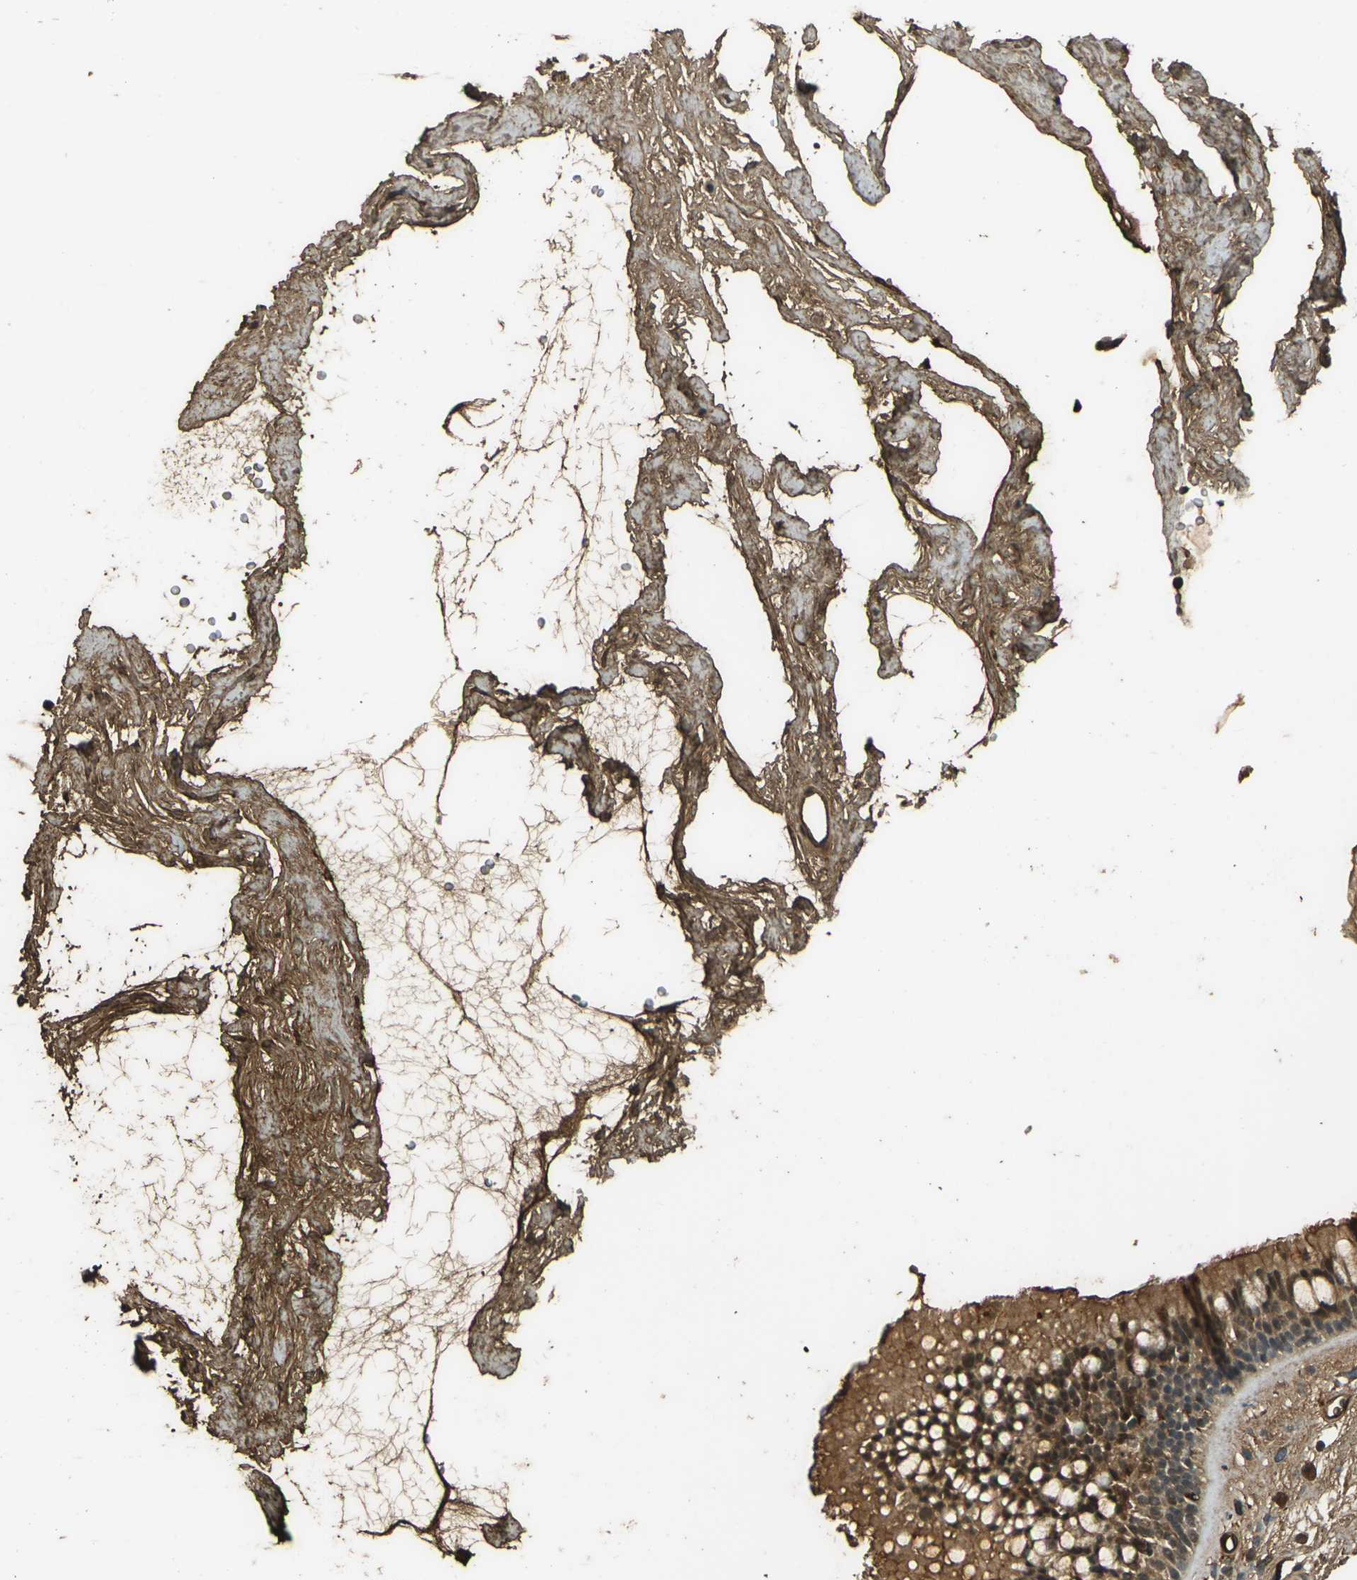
{"staining": {"intensity": "moderate", "quantity": ">75%", "location": "cytoplasmic/membranous,nuclear"}, "tissue": "nasopharynx", "cell_type": "Respiratory epithelial cells", "image_type": "normal", "snomed": [{"axis": "morphology", "description": "Normal tissue, NOS"}, {"axis": "morphology", "description": "Inflammation, NOS"}, {"axis": "topography", "description": "Nasopharynx"}], "caption": "Immunohistochemical staining of benign human nasopharynx displays medium levels of moderate cytoplasmic/membranous,nuclear positivity in approximately >75% of respiratory epithelial cells.", "gene": "CYP1B1", "patient": {"sex": "male", "age": 48}}